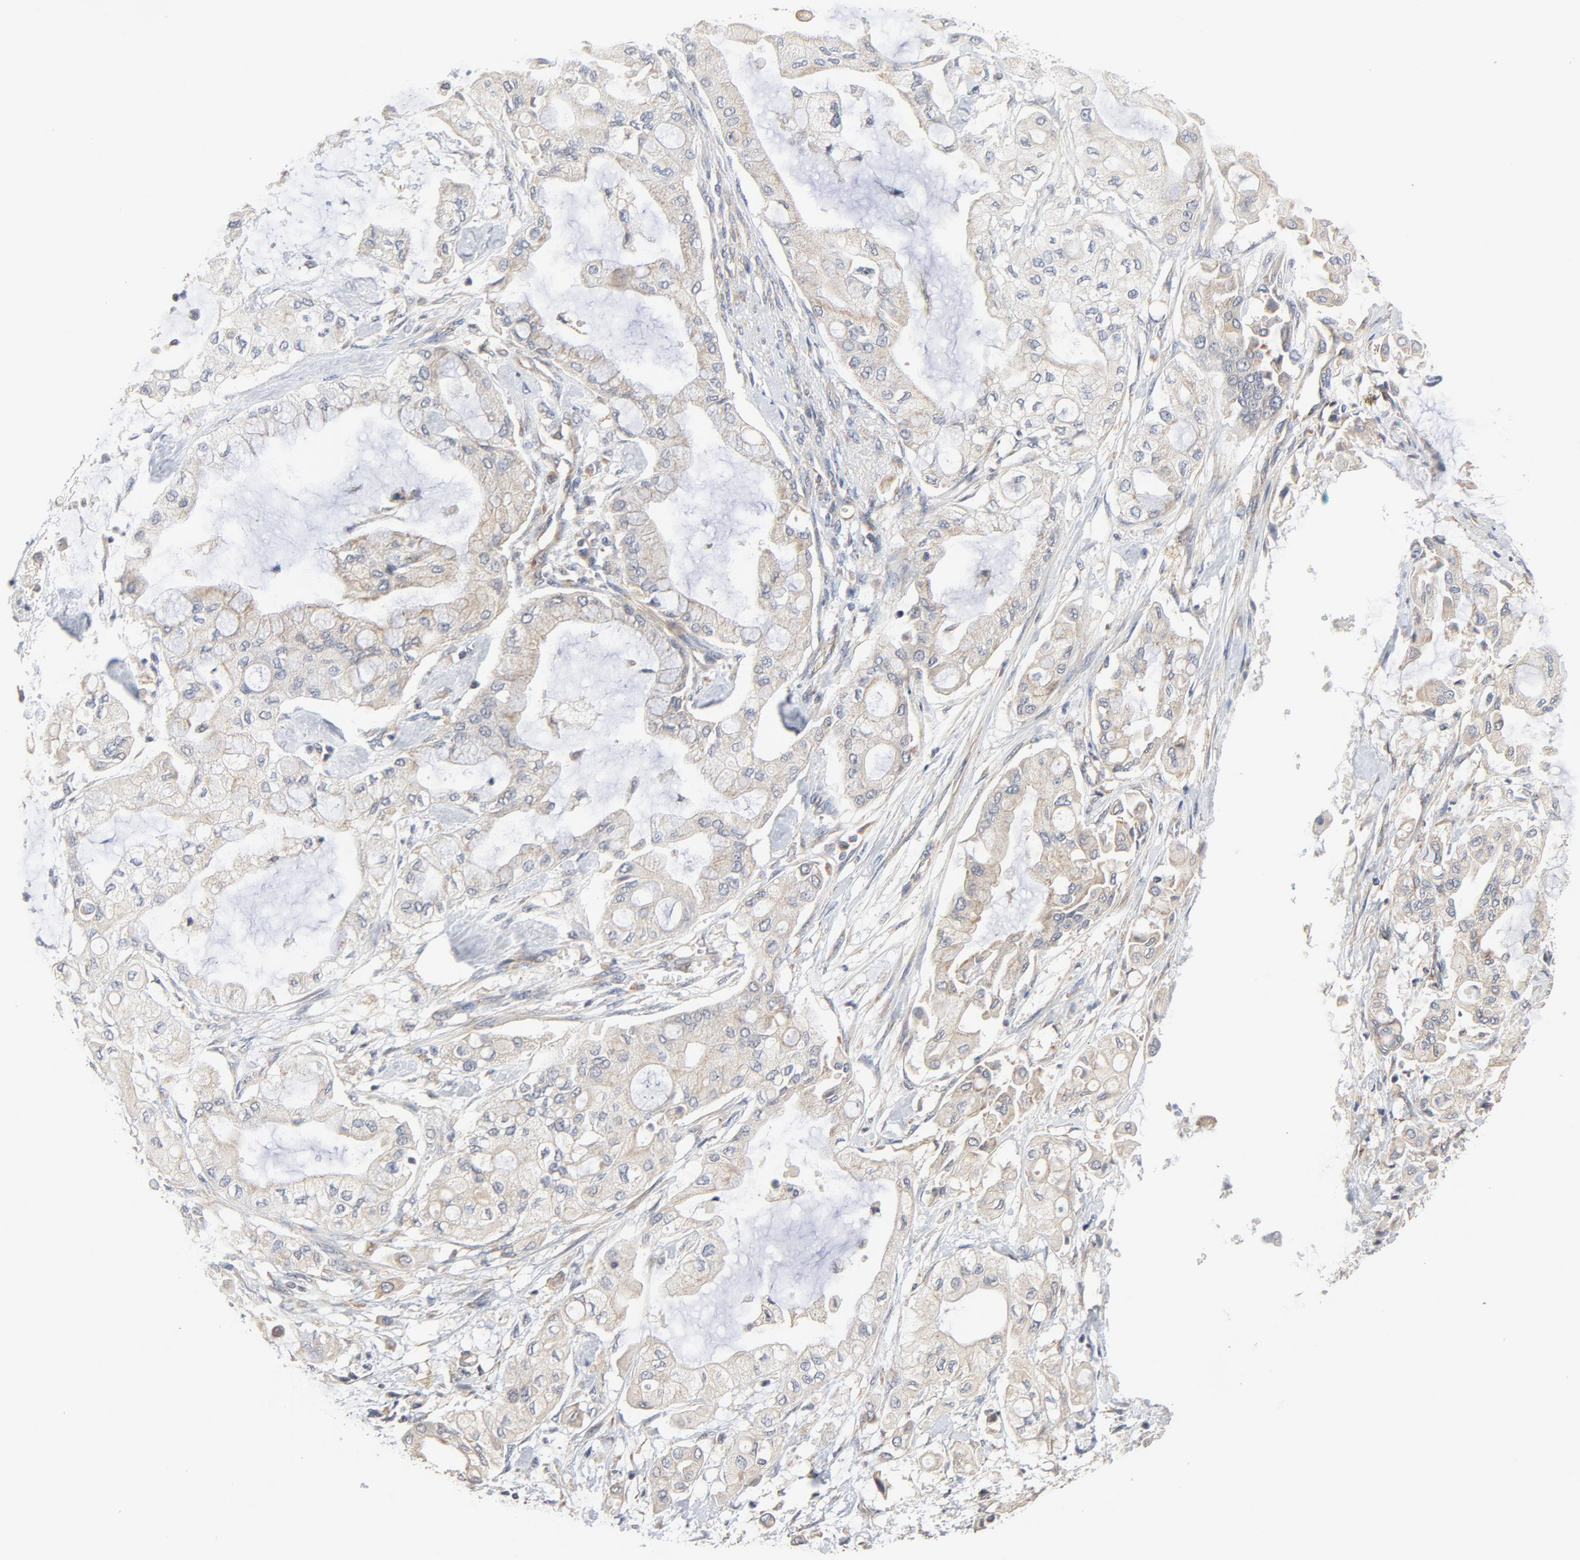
{"staining": {"intensity": "weak", "quantity": "25%-75%", "location": "nuclear"}, "tissue": "pancreatic cancer", "cell_type": "Tumor cells", "image_type": "cancer", "snomed": [{"axis": "morphology", "description": "Adenocarcinoma, NOS"}, {"axis": "morphology", "description": "Adenocarcinoma, metastatic, NOS"}, {"axis": "topography", "description": "Lymph node"}, {"axis": "topography", "description": "Pancreas"}, {"axis": "topography", "description": "Duodenum"}], "caption": "Brown immunohistochemical staining in human metastatic adenocarcinoma (pancreatic) reveals weak nuclear positivity in approximately 25%-75% of tumor cells. The staining is performed using DAB (3,3'-diaminobenzidine) brown chromogen to label protein expression. The nuclei are counter-stained blue using hematoxylin.", "gene": "C14orf119", "patient": {"sex": "female", "age": 64}}